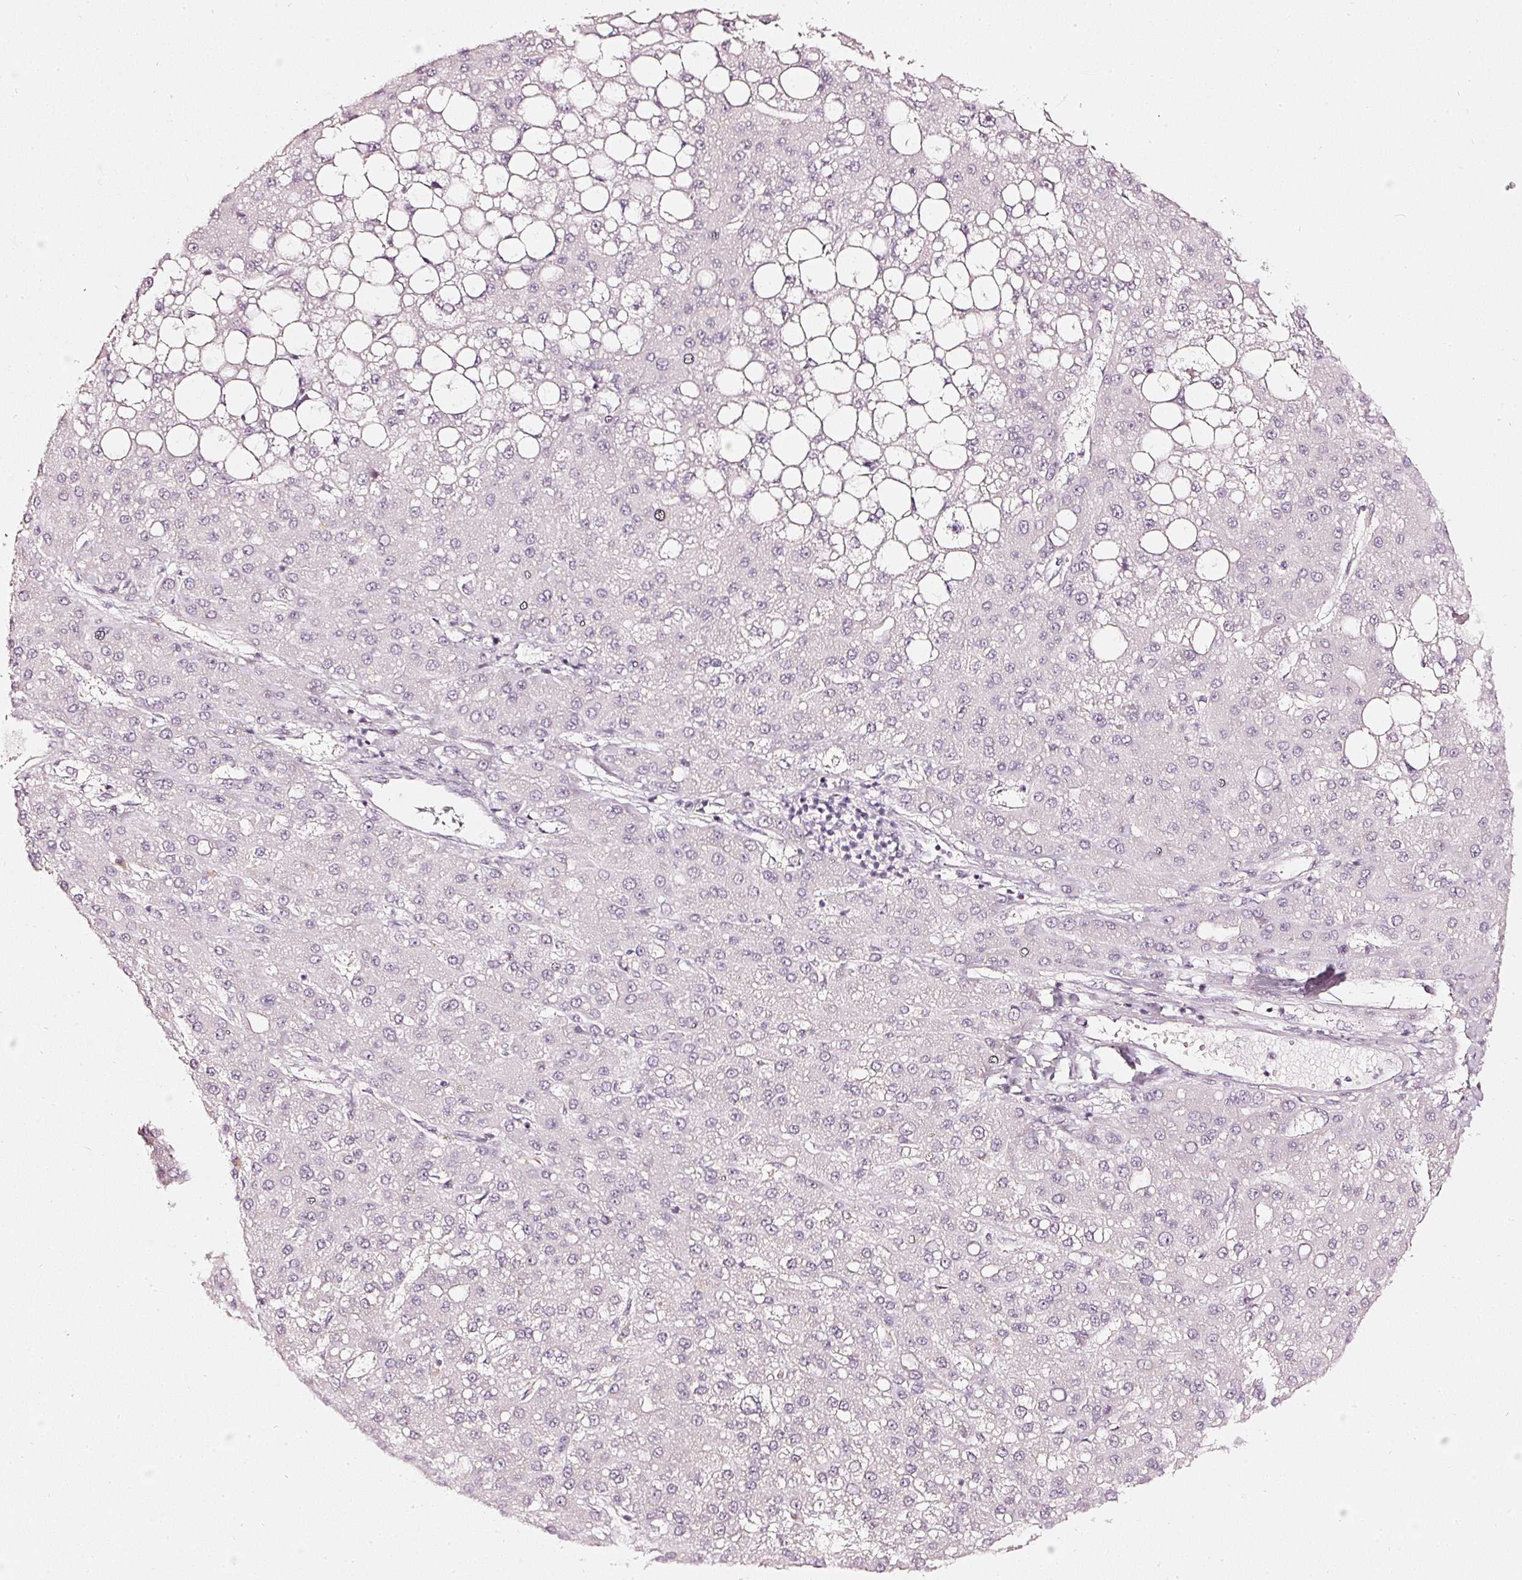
{"staining": {"intensity": "negative", "quantity": "none", "location": "none"}, "tissue": "liver cancer", "cell_type": "Tumor cells", "image_type": "cancer", "snomed": [{"axis": "morphology", "description": "Carcinoma, Hepatocellular, NOS"}, {"axis": "topography", "description": "Liver"}], "caption": "Immunohistochemistry of liver cancer (hepatocellular carcinoma) reveals no staining in tumor cells.", "gene": "CNP", "patient": {"sex": "male", "age": 67}}